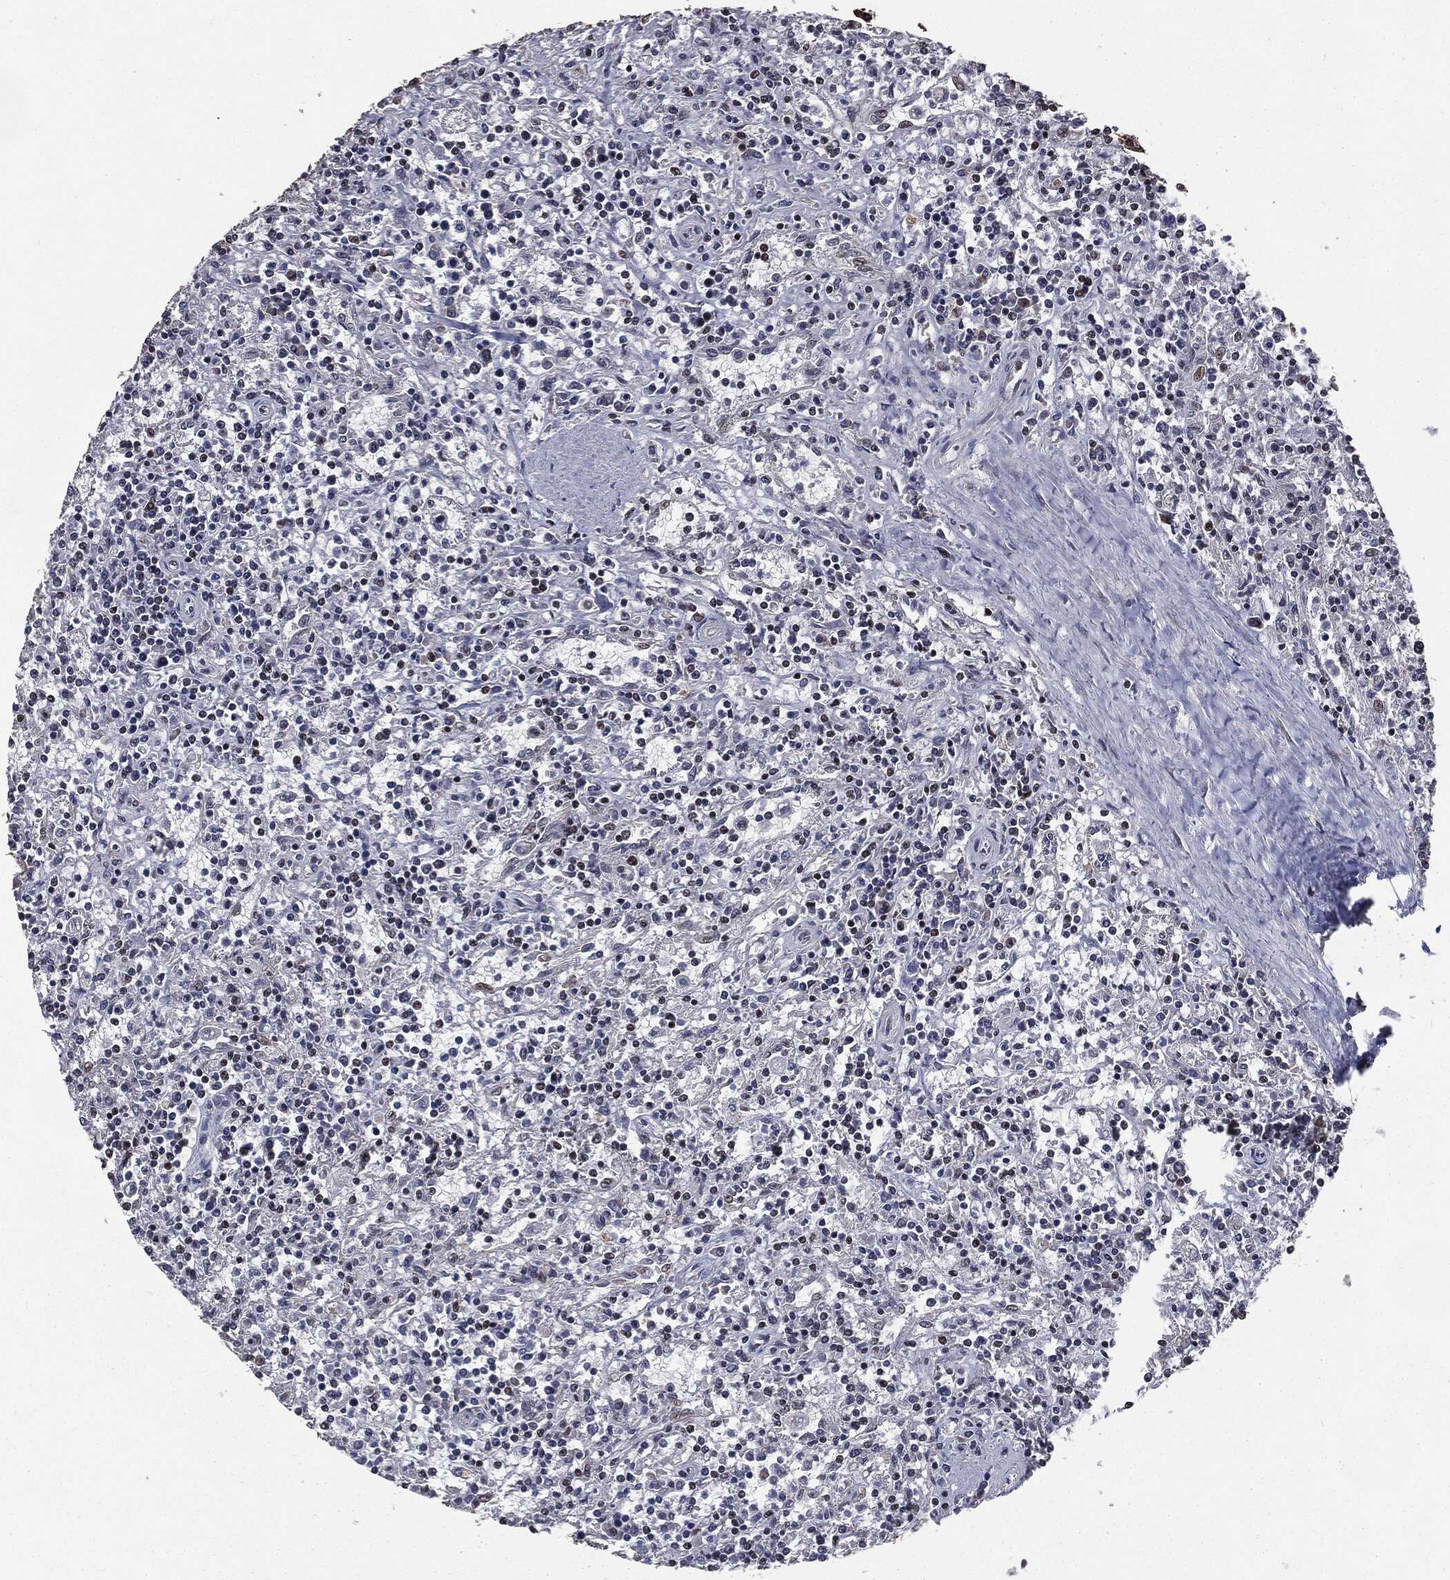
{"staining": {"intensity": "negative", "quantity": "none", "location": "none"}, "tissue": "lymphoma", "cell_type": "Tumor cells", "image_type": "cancer", "snomed": [{"axis": "morphology", "description": "Malignant lymphoma, non-Hodgkin's type, Low grade"}, {"axis": "topography", "description": "Spleen"}], "caption": "DAB (3,3'-diaminobenzidine) immunohistochemical staining of lymphoma exhibits no significant staining in tumor cells. The staining is performed using DAB (3,3'-diaminobenzidine) brown chromogen with nuclei counter-stained in using hematoxylin.", "gene": "DVL2", "patient": {"sex": "male", "age": 62}}